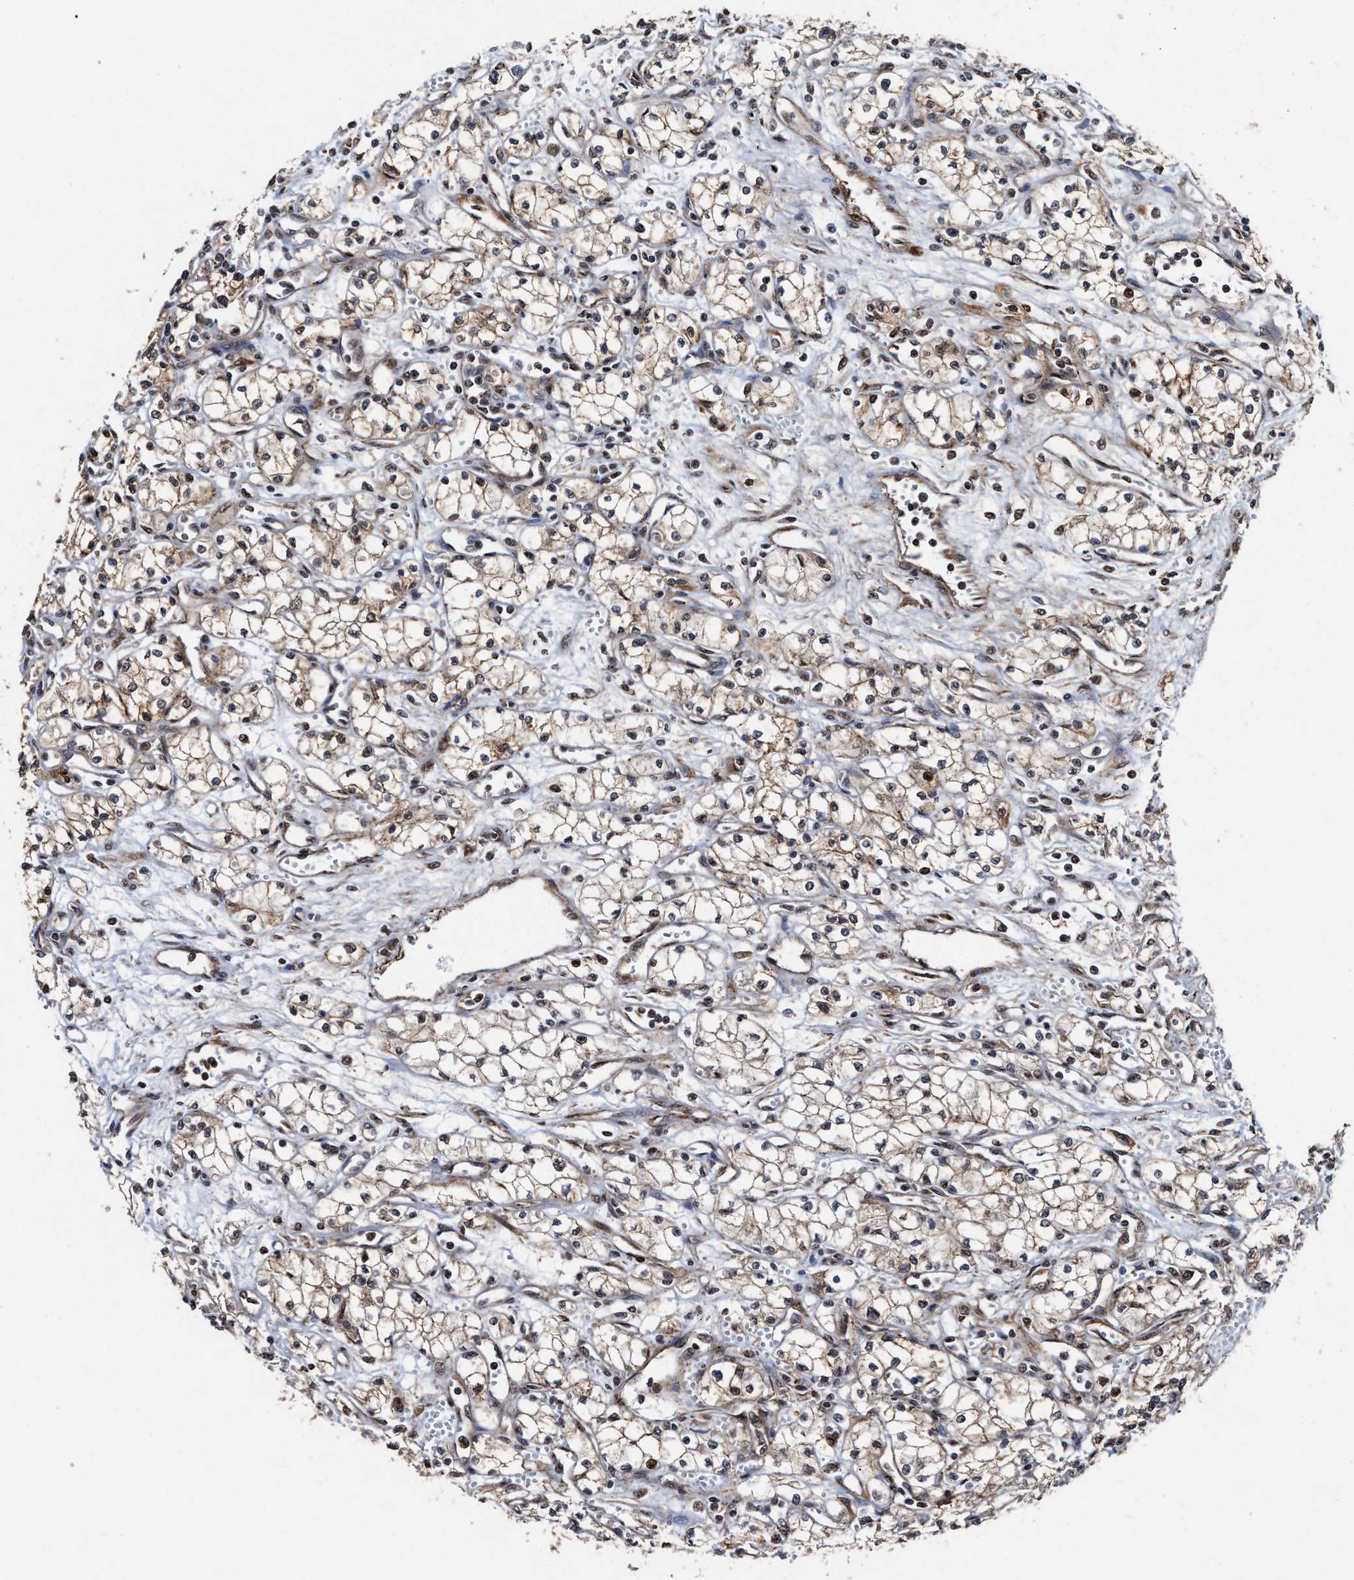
{"staining": {"intensity": "moderate", "quantity": ">75%", "location": "cytoplasmic/membranous,nuclear"}, "tissue": "renal cancer", "cell_type": "Tumor cells", "image_type": "cancer", "snomed": [{"axis": "morphology", "description": "Normal tissue, NOS"}, {"axis": "morphology", "description": "Adenocarcinoma, NOS"}, {"axis": "topography", "description": "Kidney"}], "caption": "Immunohistochemistry (IHC) of human adenocarcinoma (renal) exhibits medium levels of moderate cytoplasmic/membranous and nuclear positivity in approximately >75% of tumor cells.", "gene": "SEPTIN2", "patient": {"sex": "male", "age": 59}}